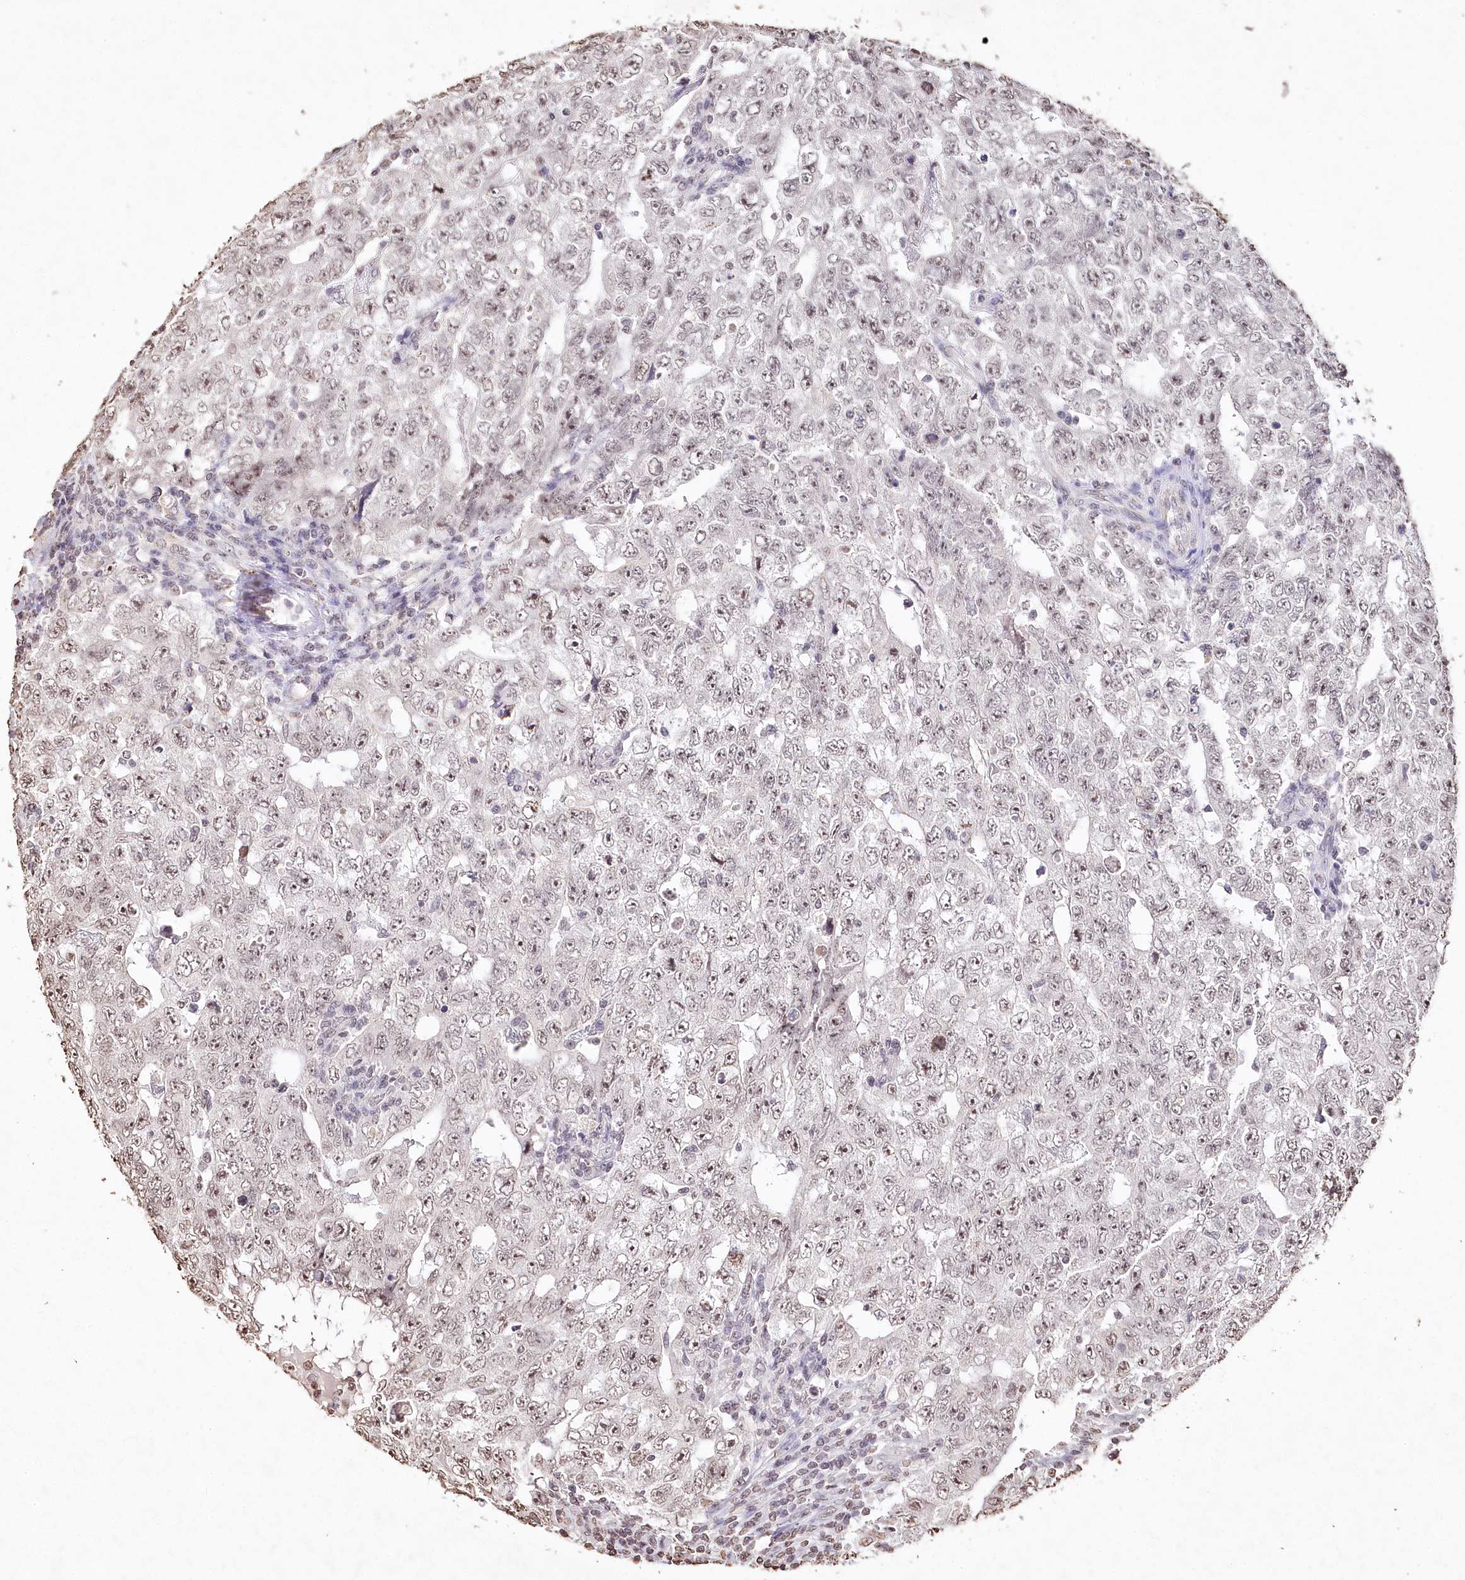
{"staining": {"intensity": "weak", "quantity": "25%-75%", "location": "nuclear"}, "tissue": "testis cancer", "cell_type": "Tumor cells", "image_type": "cancer", "snomed": [{"axis": "morphology", "description": "Carcinoma, Embryonal, NOS"}, {"axis": "topography", "description": "Testis"}], "caption": "Tumor cells exhibit low levels of weak nuclear expression in about 25%-75% of cells in testis embryonal carcinoma.", "gene": "DMXL1", "patient": {"sex": "male", "age": 26}}